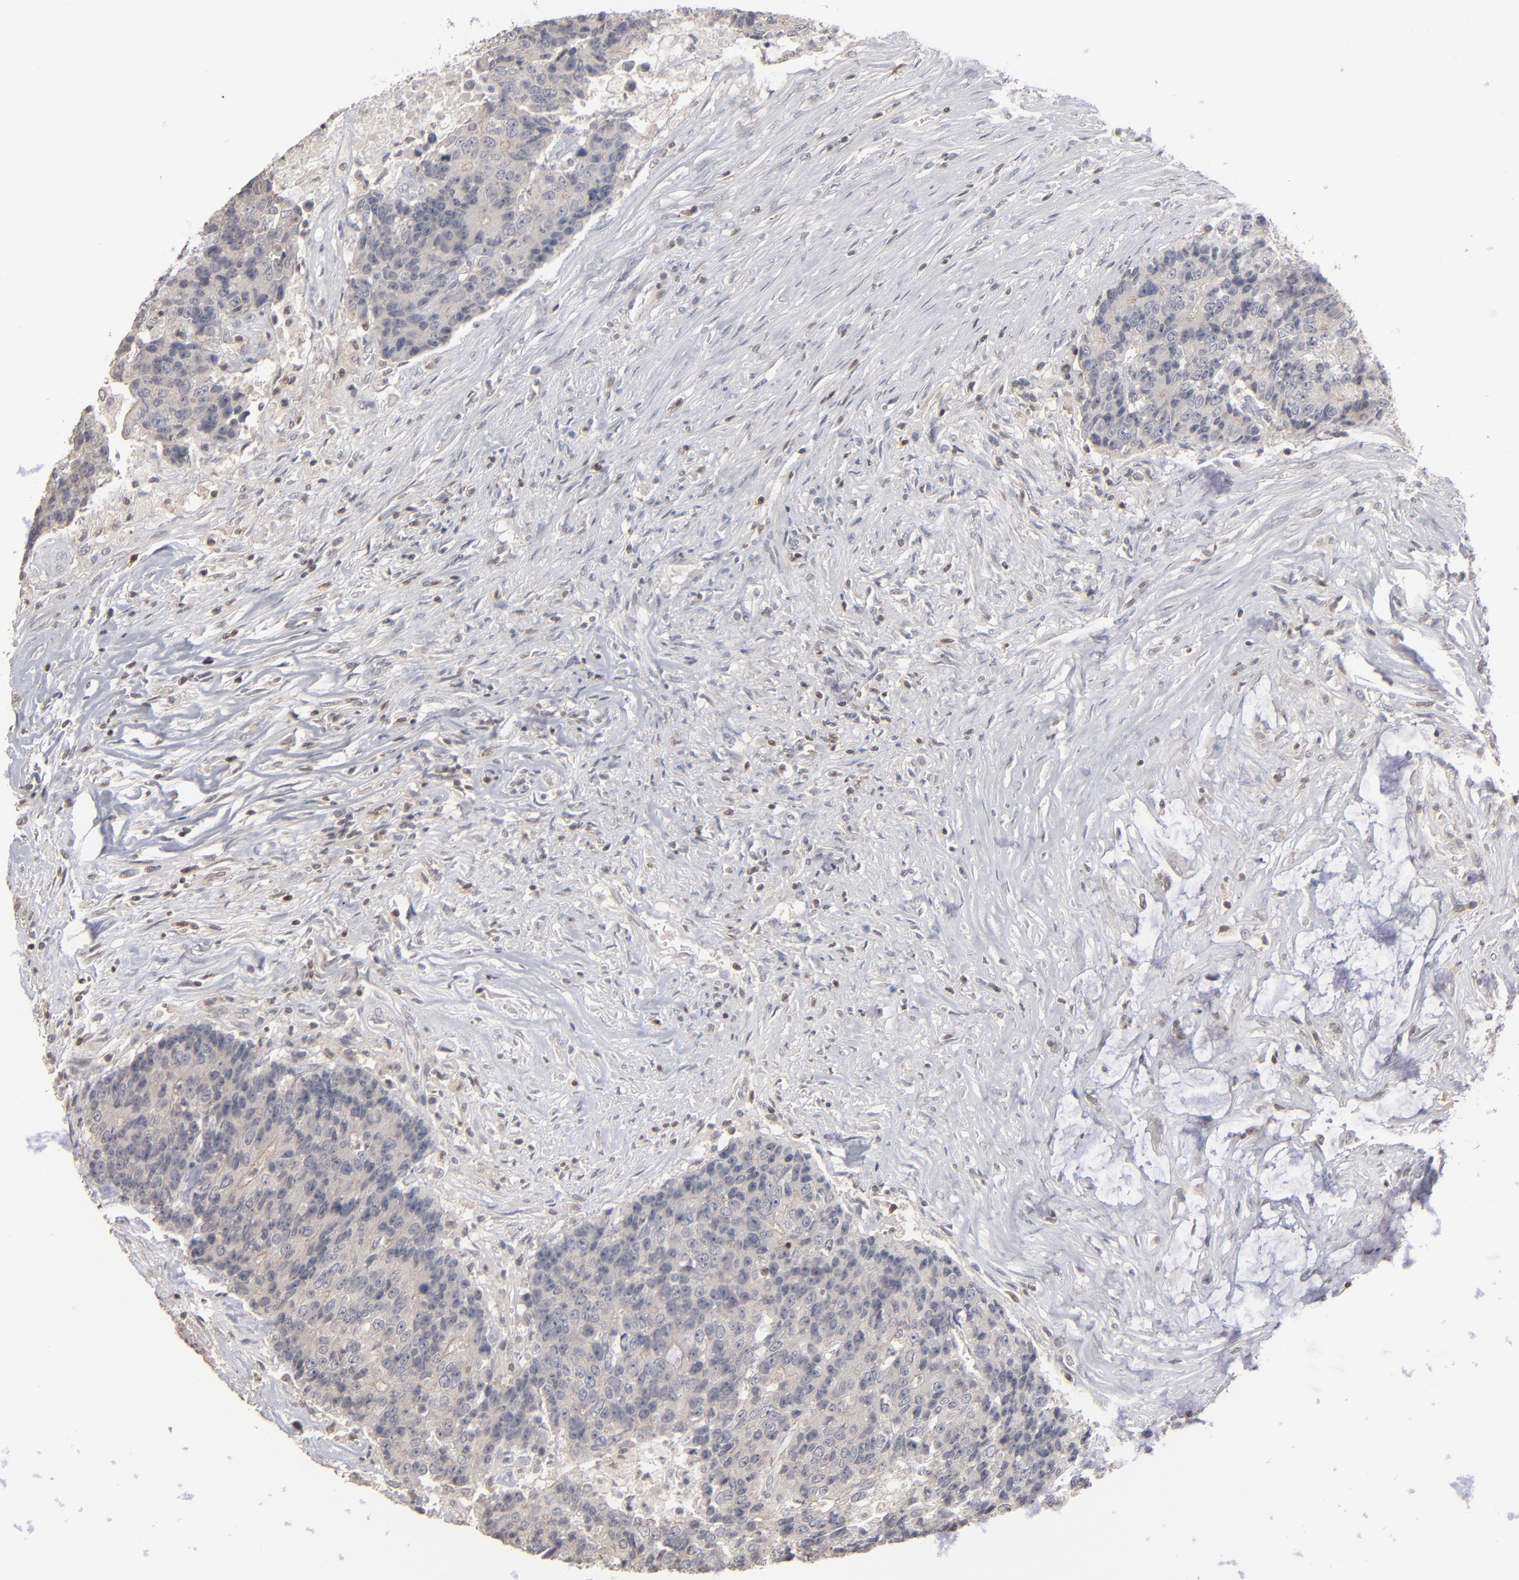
{"staining": {"intensity": "weak", "quantity": ">75%", "location": "cytoplasmic/membranous"}, "tissue": "colorectal cancer", "cell_type": "Tumor cells", "image_type": "cancer", "snomed": [{"axis": "morphology", "description": "Adenocarcinoma, NOS"}, {"axis": "topography", "description": "Colon"}], "caption": "IHC micrograph of colorectal cancer stained for a protein (brown), which reveals low levels of weak cytoplasmic/membranous staining in about >75% of tumor cells.", "gene": "STAT4", "patient": {"sex": "female", "age": 86}}